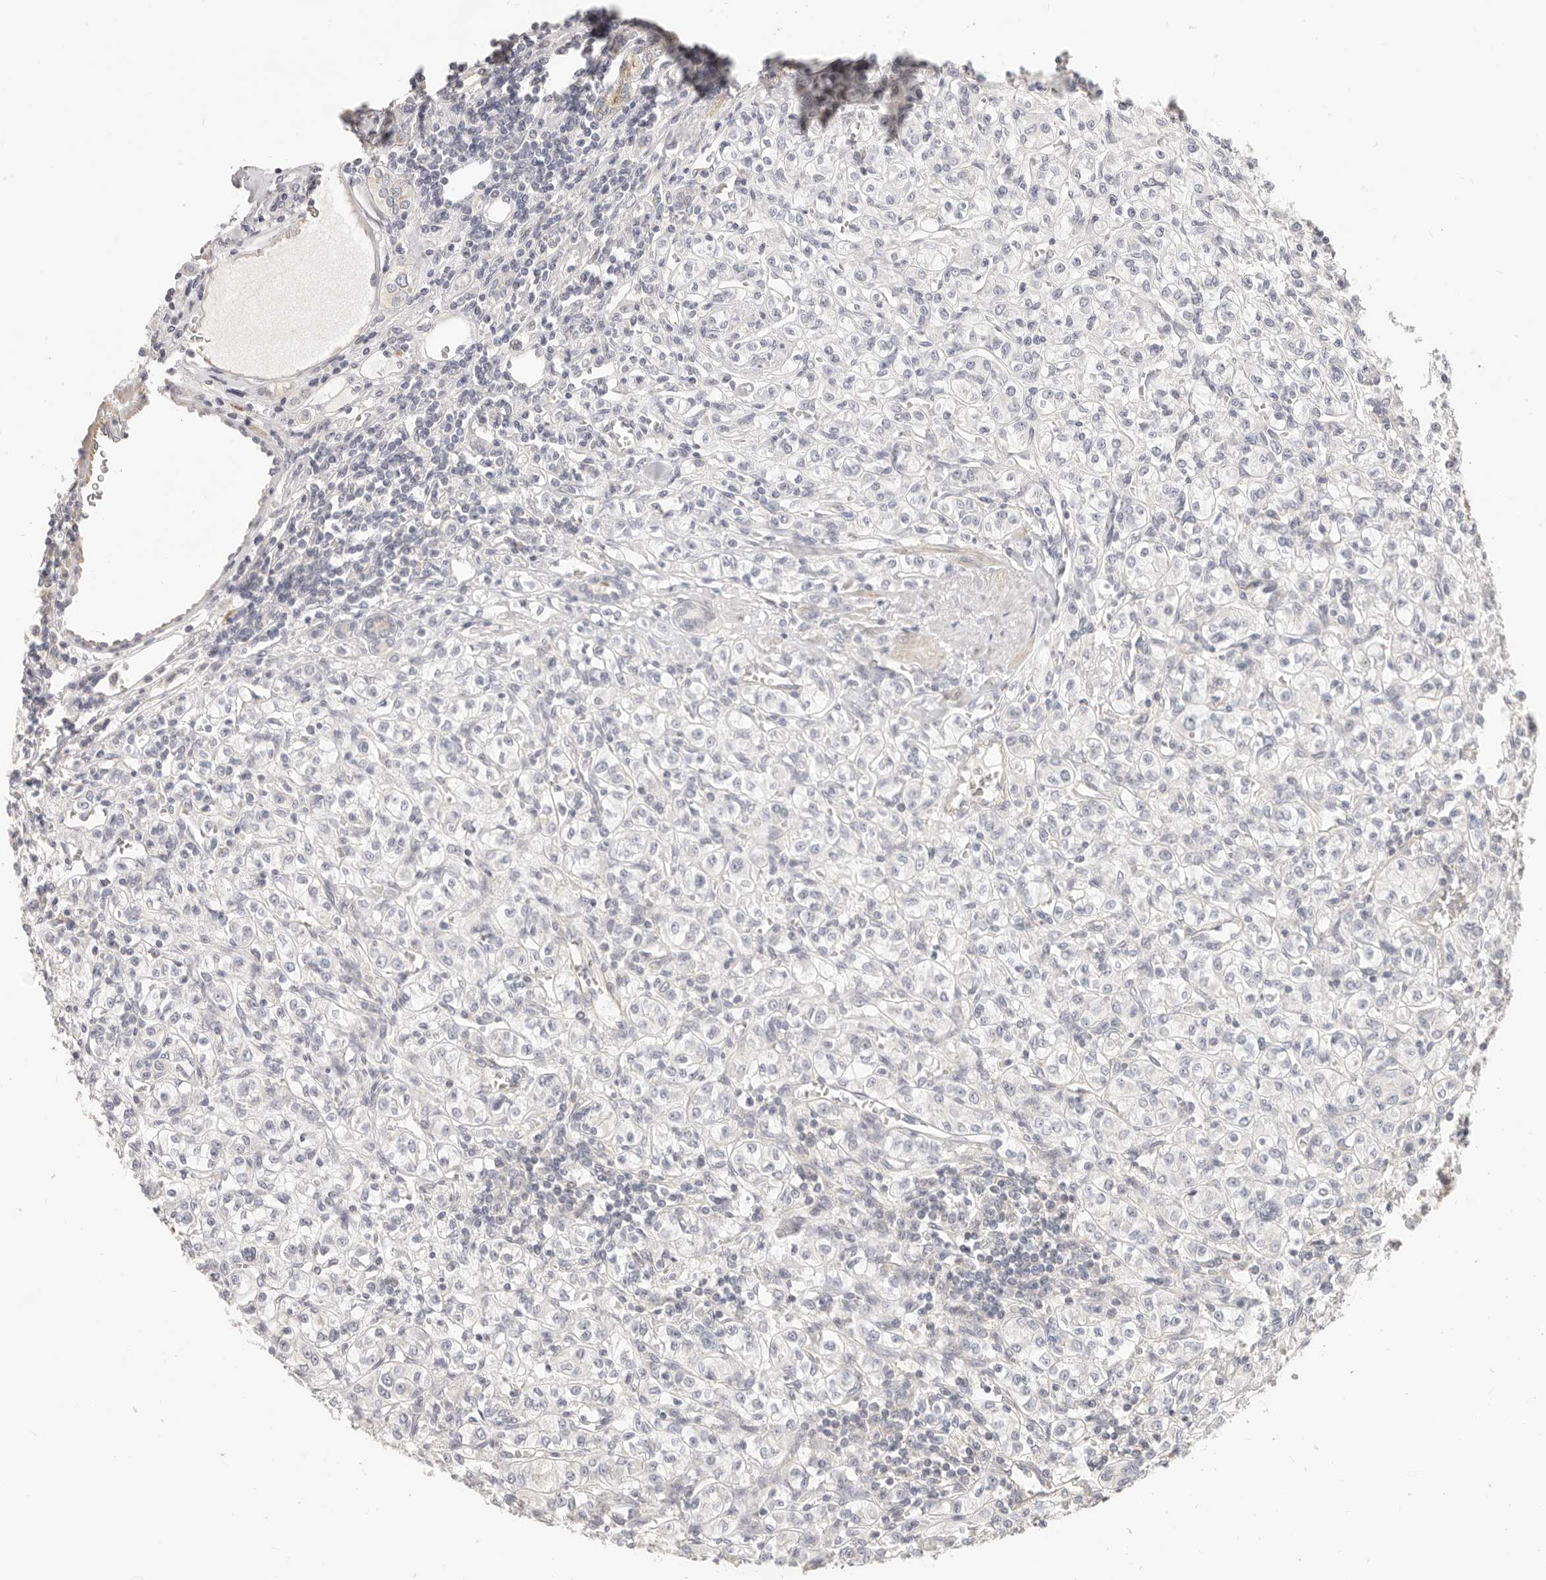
{"staining": {"intensity": "negative", "quantity": "none", "location": "none"}, "tissue": "renal cancer", "cell_type": "Tumor cells", "image_type": "cancer", "snomed": [{"axis": "morphology", "description": "Adenocarcinoma, NOS"}, {"axis": "topography", "description": "Kidney"}], "caption": "Immunohistochemistry of human adenocarcinoma (renal) reveals no expression in tumor cells.", "gene": "DTNBP1", "patient": {"sex": "male", "age": 77}}